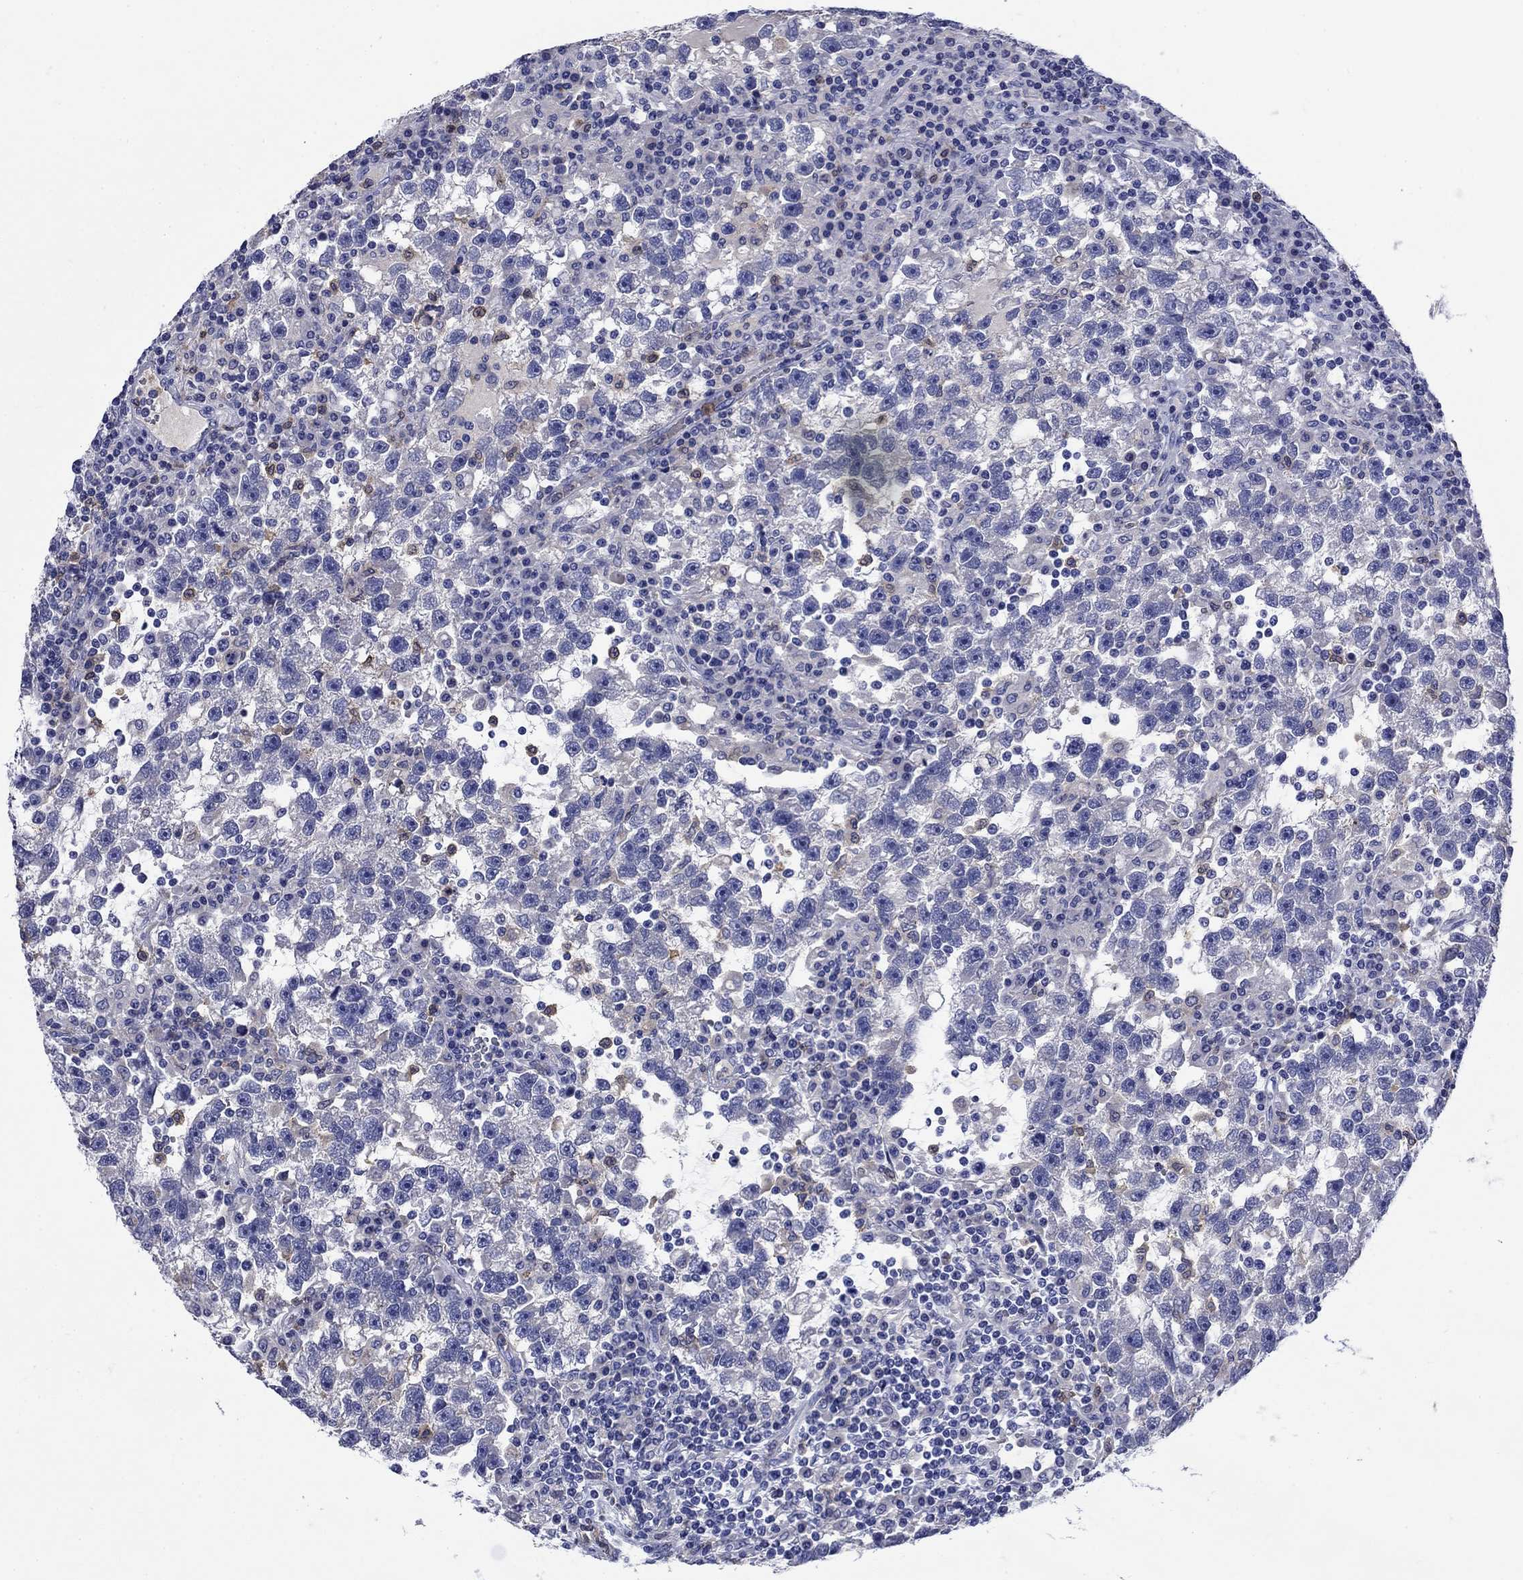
{"staining": {"intensity": "negative", "quantity": "none", "location": "none"}, "tissue": "testis cancer", "cell_type": "Tumor cells", "image_type": "cancer", "snomed": [{"axis": "morphology", "description": "Seminoma, NOS"}, {"axis": "topography", "description": "Testis"}], "caption": "Immunohistochemistry micrograph of seminoma (testis) stained for a protein (brown), which demonstrates no positivity in tumor cells. The staining was performed using DAB to visualize the protein expression in brown, while the nuclei were stained in blue with hematoxylin (Magnification: 20x).", "gene": "TFR2", "patient": {"sex": "male", "age": 47}}